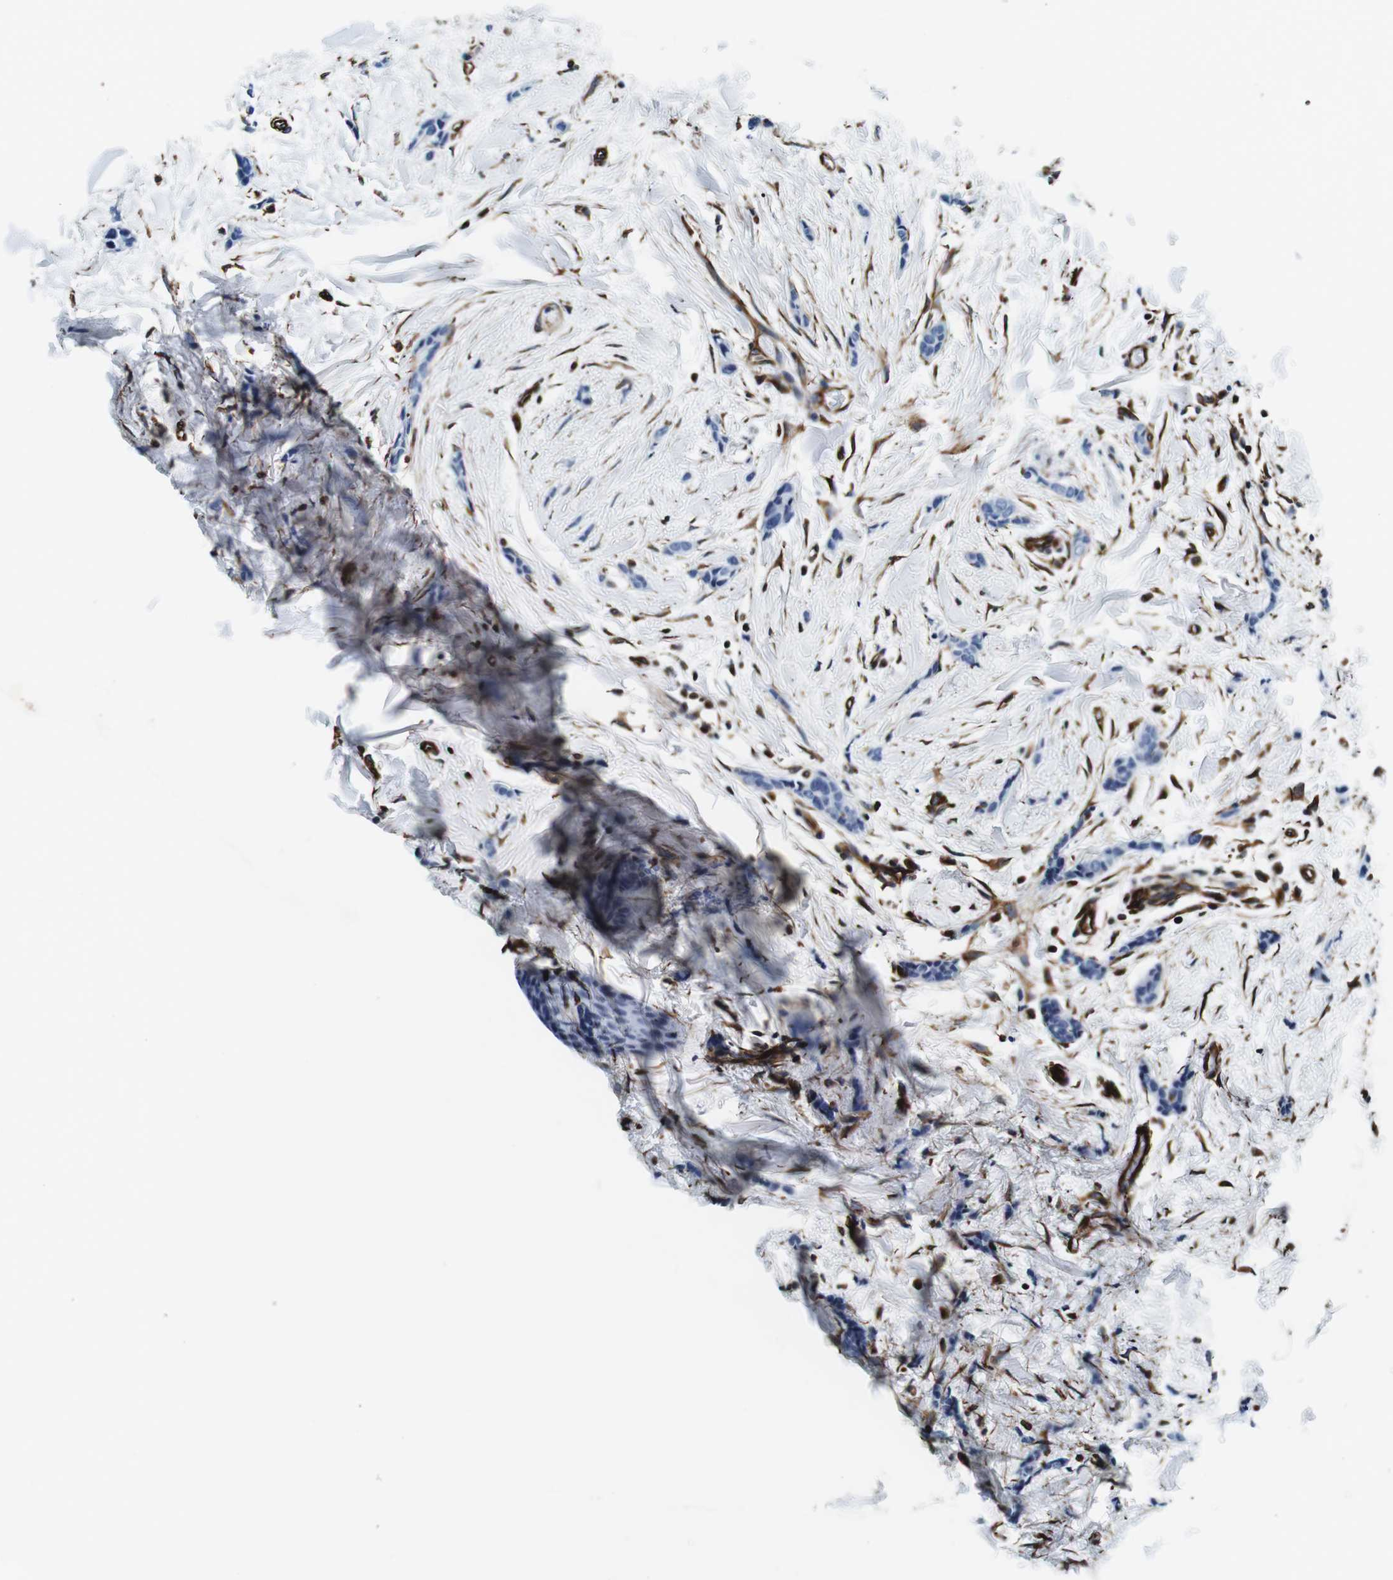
{"staining": {"intensity": "negative", "quantity": "none", "location": "none"}, "tissue": "breast cancer", "cell_type": "Tumor cells", "image_type": "cancer", "snomed": [{"axis": "morphology", "description": "Lobular carcinoma"}, {"axis": "topography", "description": "Skin"}, {"axis": "topography", "description": "Breast"}], "caption": "Immunohistochemical staining of human breast cancer displays no significant staining in tumor cells.", "gene": "GJE1", "patient": {"sex": "female", "age": 46}}